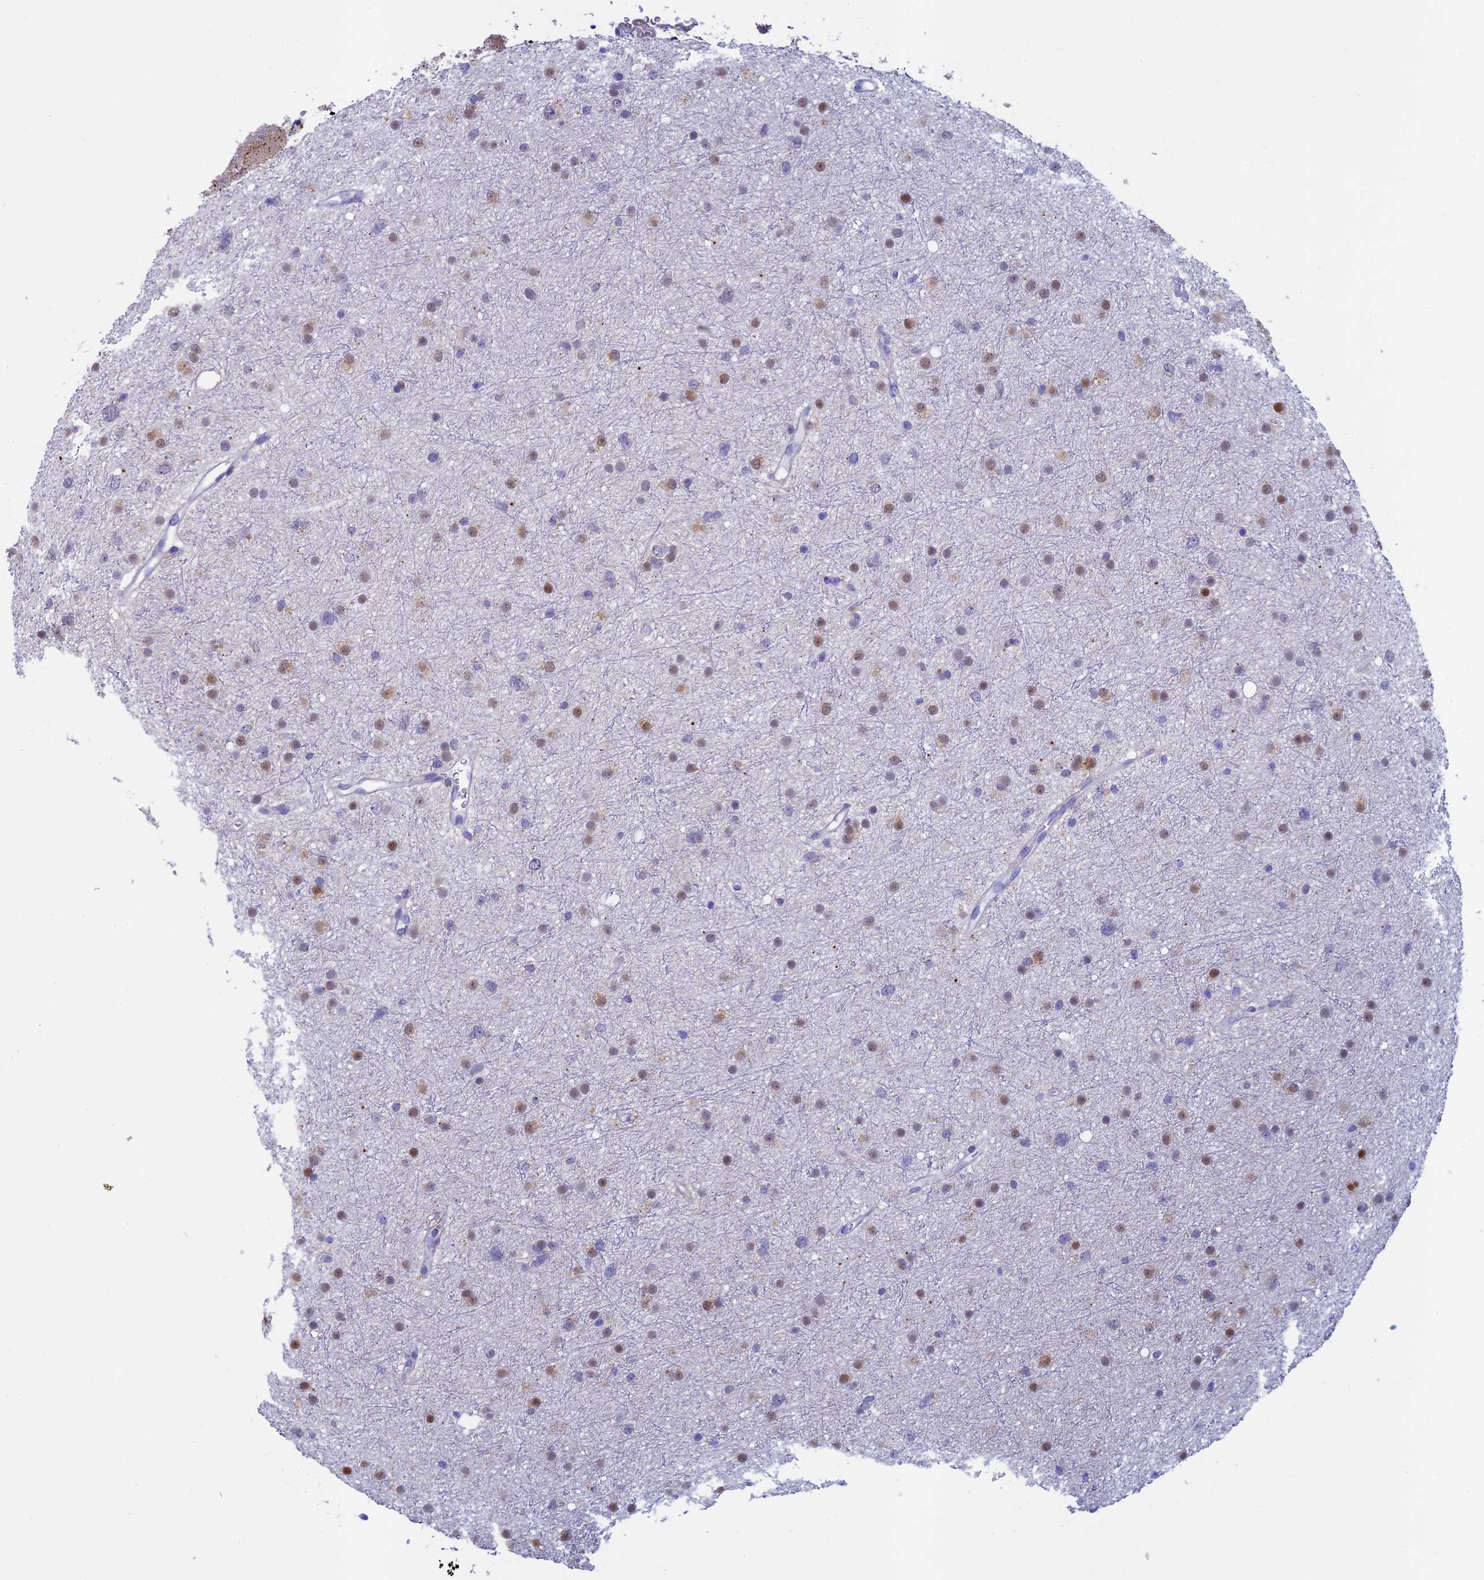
{"staining": {"intensity": "moderate", "quantity": "<25%", "location": "nuclear"}, "tissue": "glioma", "cell_type": "Tumor cells", "image_type": "cancer", "snomed": [{"axis": "morphology", "description": "Glioma, malignant, Low grade"}, {"axis": "topography", "description": "Cerebral cortex"}], "caption": "DAB (3,3'-diaminobenzidine) immunohistochemical staining of glioma reveals moderate nuclear protein staining in about <25% of tumor cells.", "gene": "ACSS1", "patient": {"sex": "female", "age": 39}}